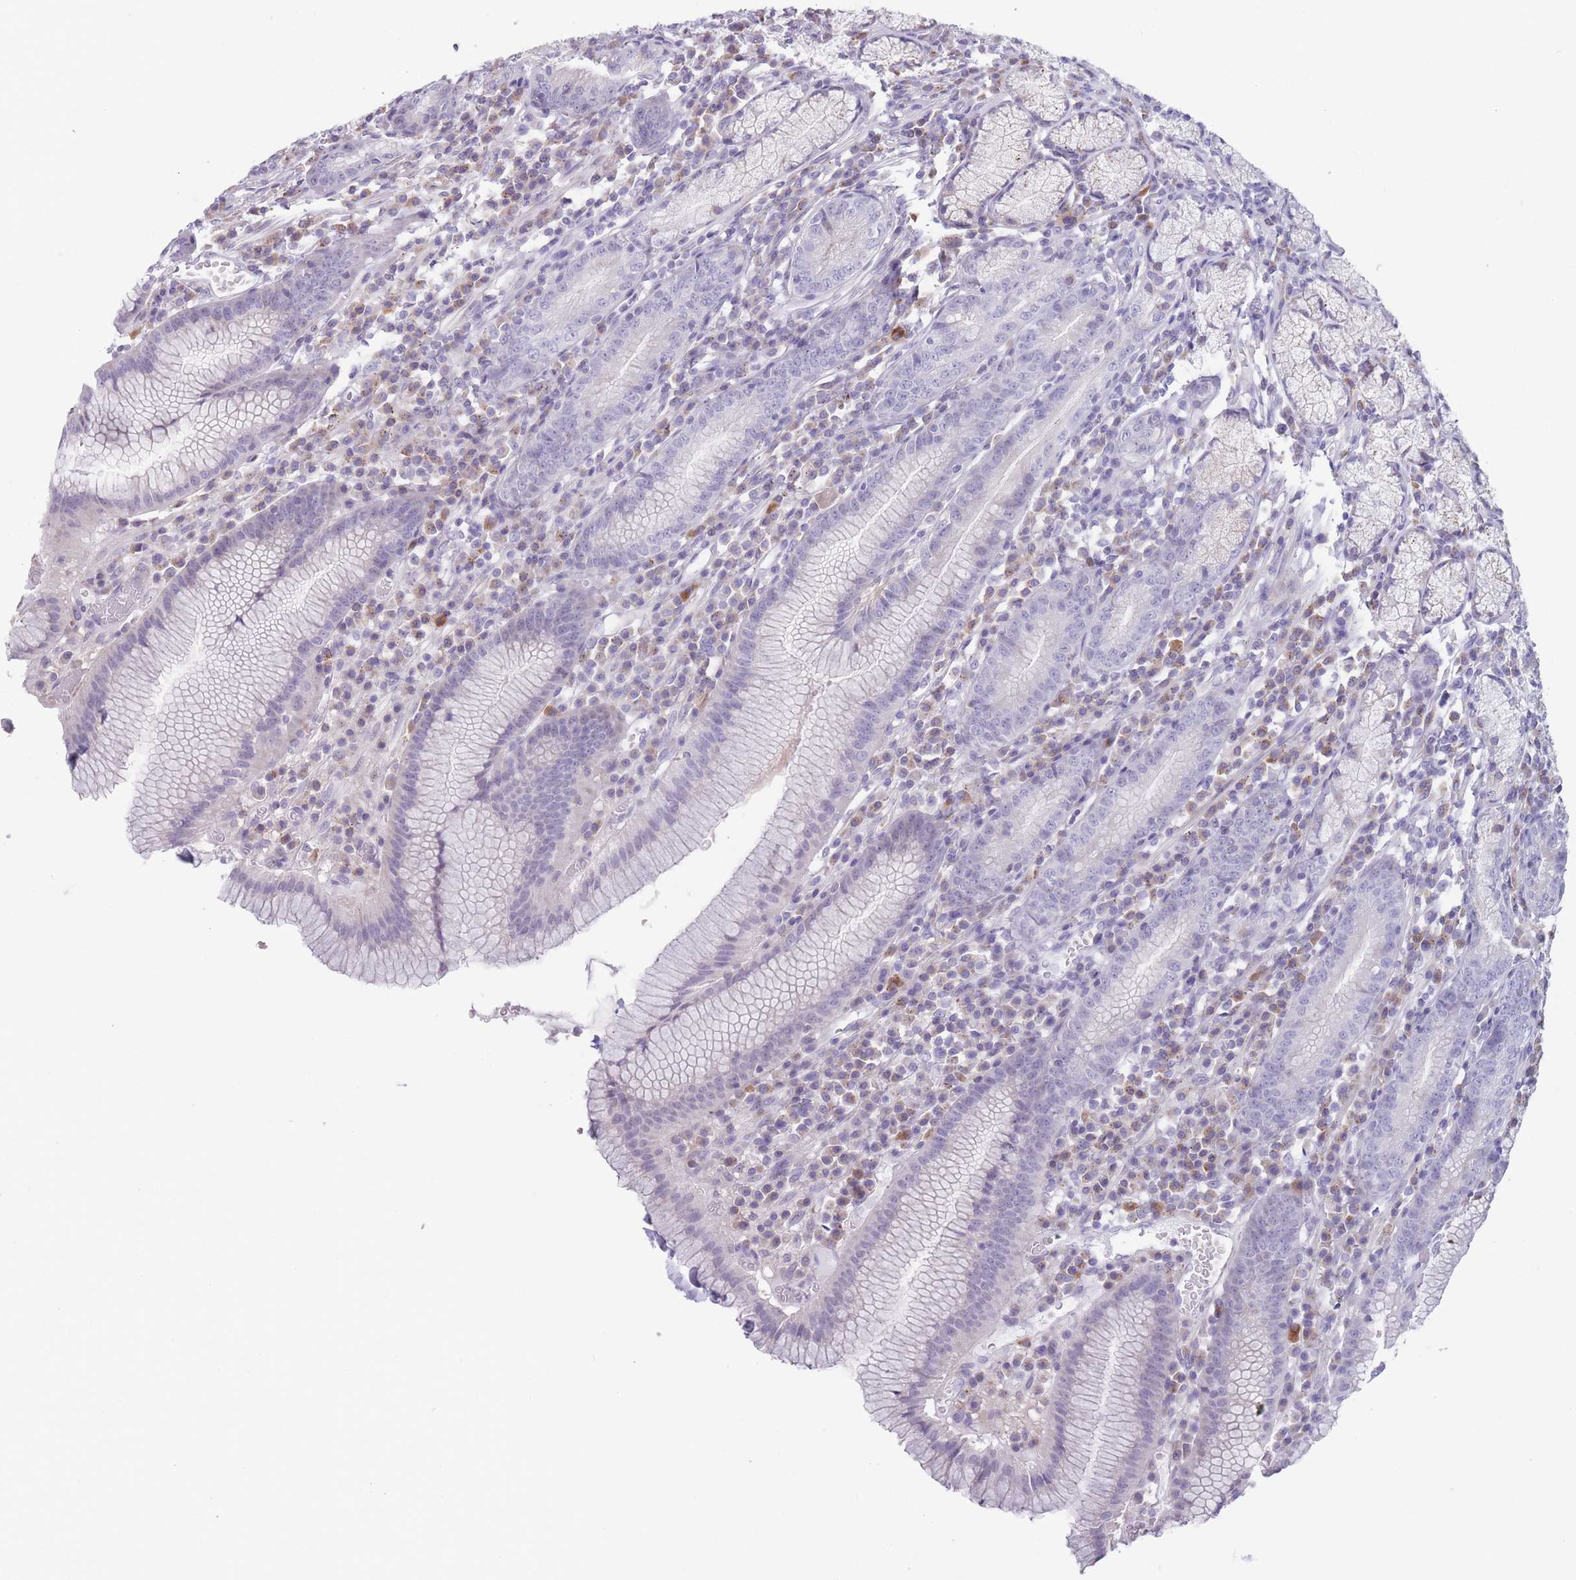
{"staining": {"intensity": "weak", "quantity": "<25%", "location": "cytoplasmic/membranous"}, "tissue": "stomach", "cell_type": "Glandular cells", "image_type": "normal", "snomed": [{"axis": "morphology", "description": "Normal tissue, NOS"}, {"axis": "topography", "description": "Stomach"}], "caption": "Glandular cells show no significant expression in benign stomach.", "gene": "PAIP2B", "patient": {"sex": "male", "age": 55}}